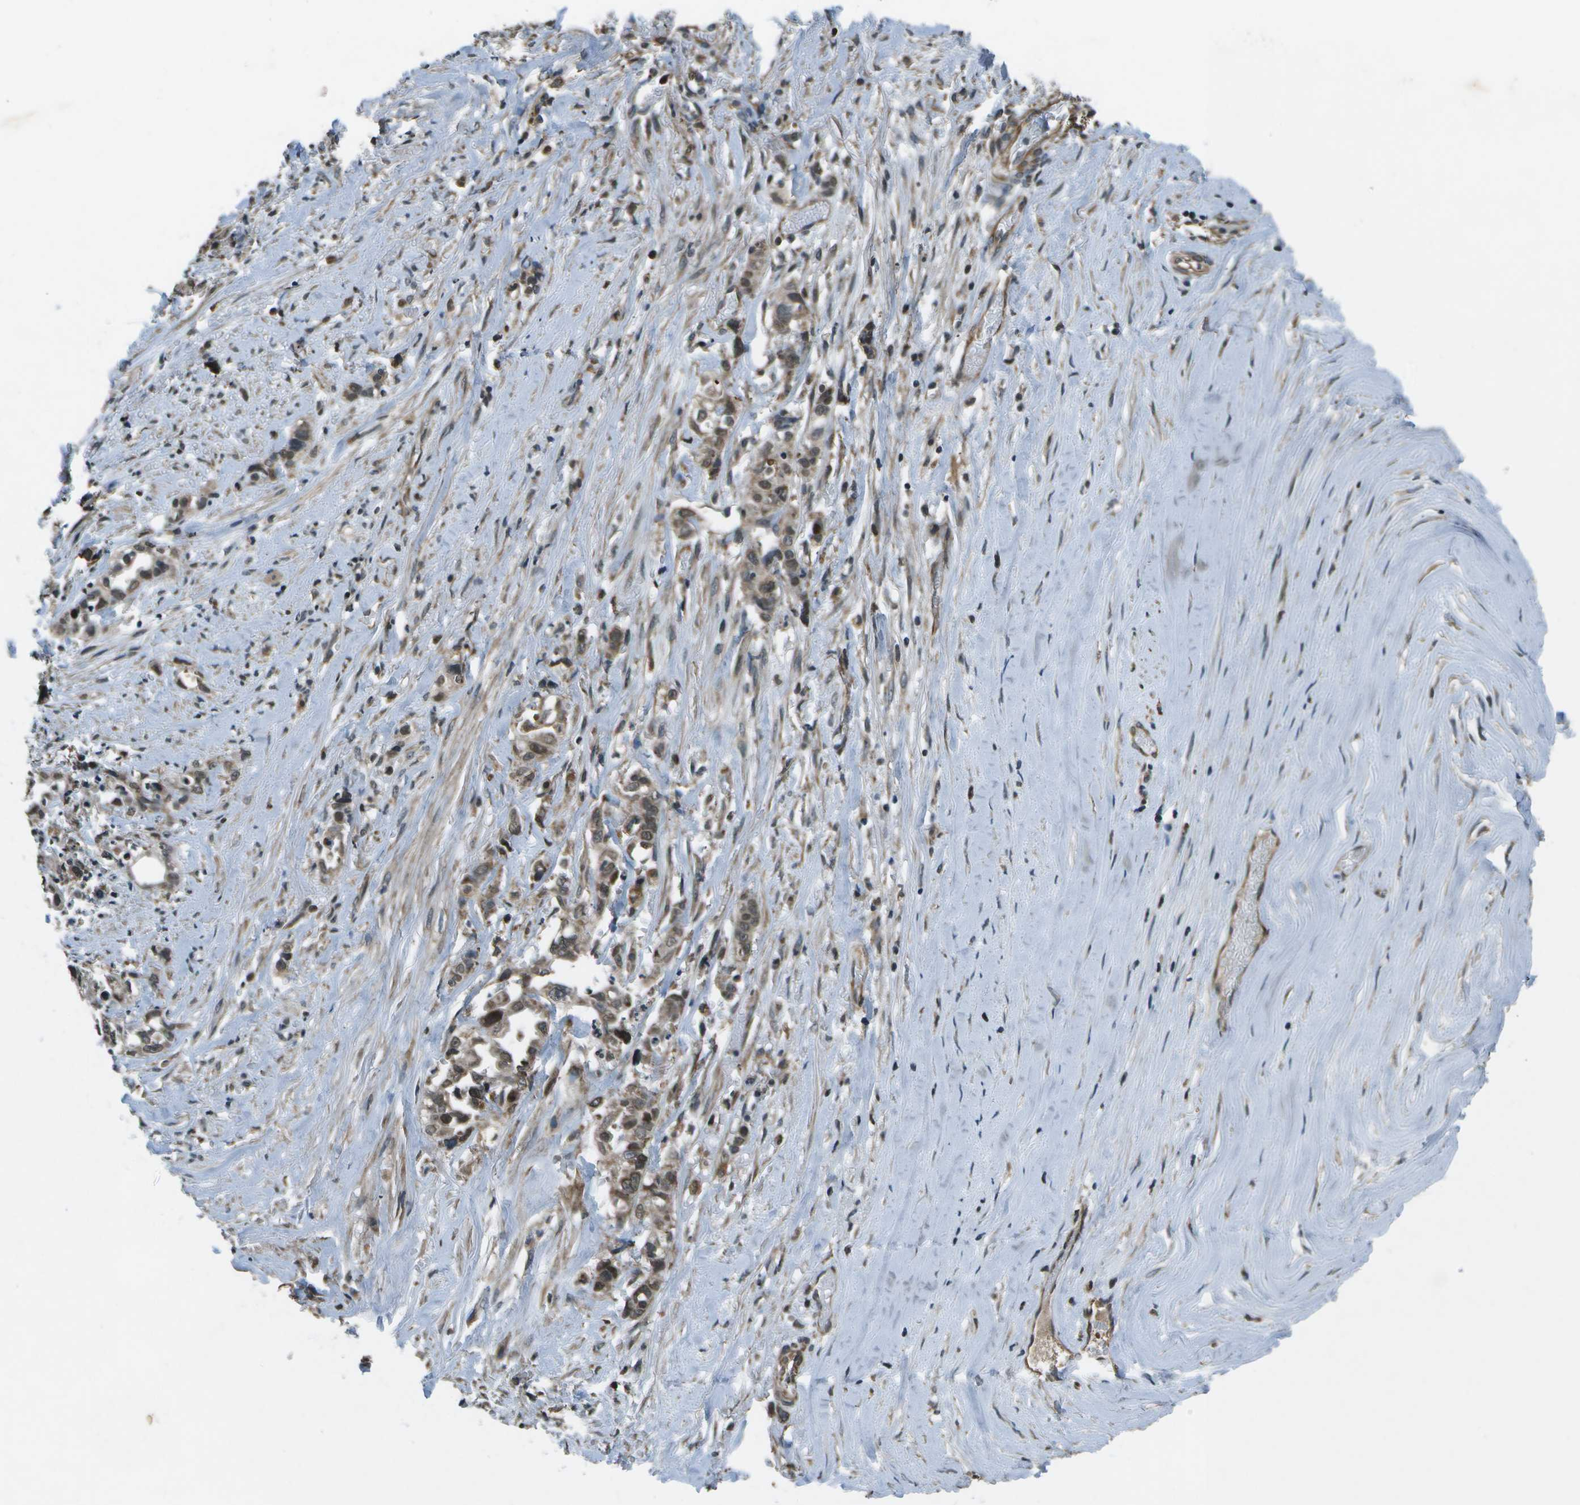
{"staining": {"intensity": "moderate", "quantity": ">75%", "location": "cytoplasmic/membranous"}, "tissue": "liver cancer", "cell_type": "Tumor cells", "image_type": "cancer", "snomed": [{"axis": "morphology", "description": "Cholangiocarcinoma"}, {"axis": "topography", "description": "Liver"}], "caption": "Immunohistochemical staining of human liver cancer (cholangiocarcinoma) shows medium levels of moderate cytoplasmic/membranous protein expression in approximately >75% of tumor cells.", "gene": "EIF2AK1", "patient": {"sex": "female", "age": 70}}